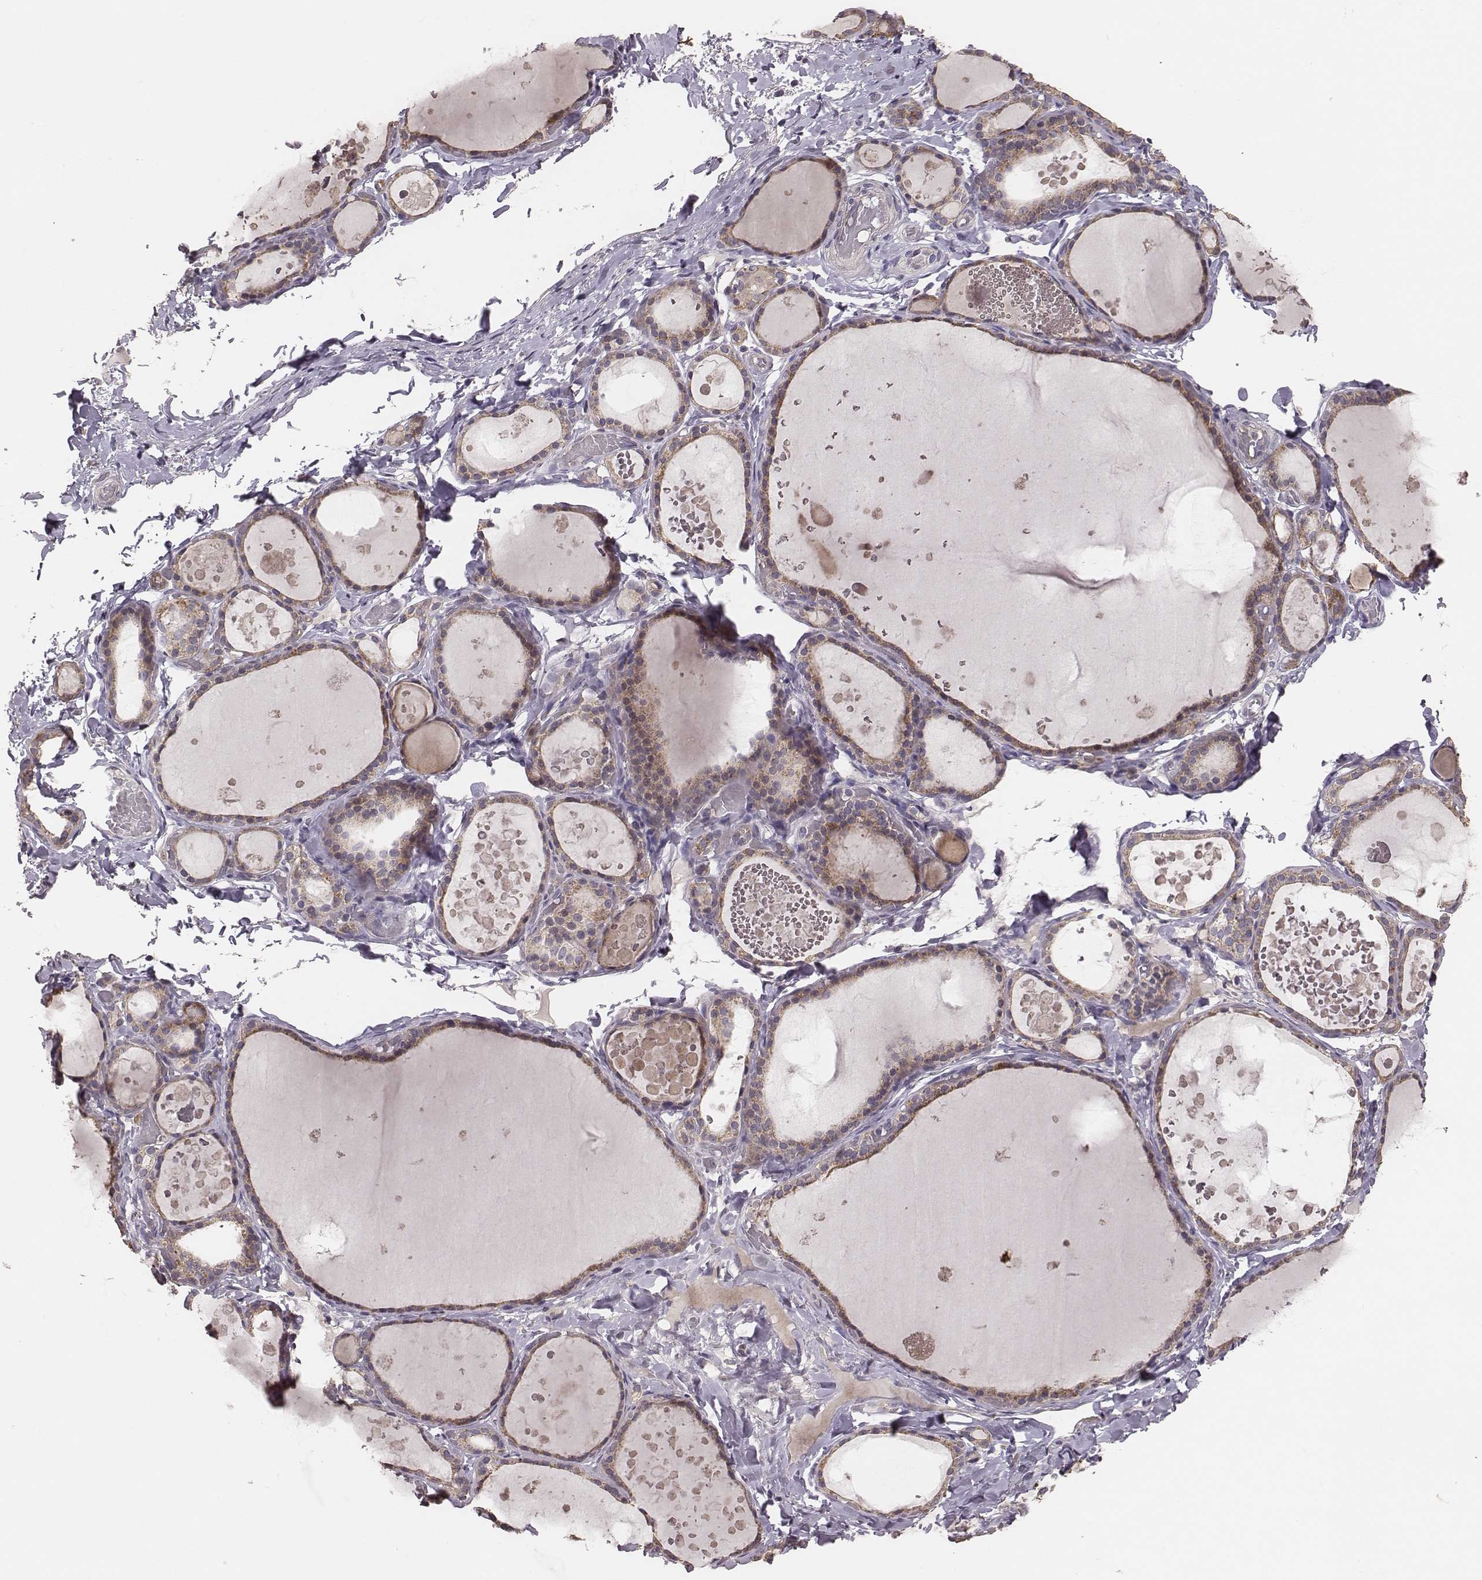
{"staining": {"intensity": "weak", "quantity": ">75%", "location": "cytoplasmic/membranous"}, "tissue": "thyroid gland", "cell_type": "Glandular cells", "image_type": "normal", "snomed": [{"axis": "morphology", "description": "Normal tissue, NOS"}, {"axis": "topography", "description": "Thyroid gland"}], "caption": "Protein staining by immunohistochemistry (IHC) exhibits weak cytoplasmic/membranous positivity in about >75% of glandular cells in unremarkable thyroid gland. Nuclei are stained in blue.", "gene": "HAVCR1", "patient": {"sex": "female", "age": 56}}